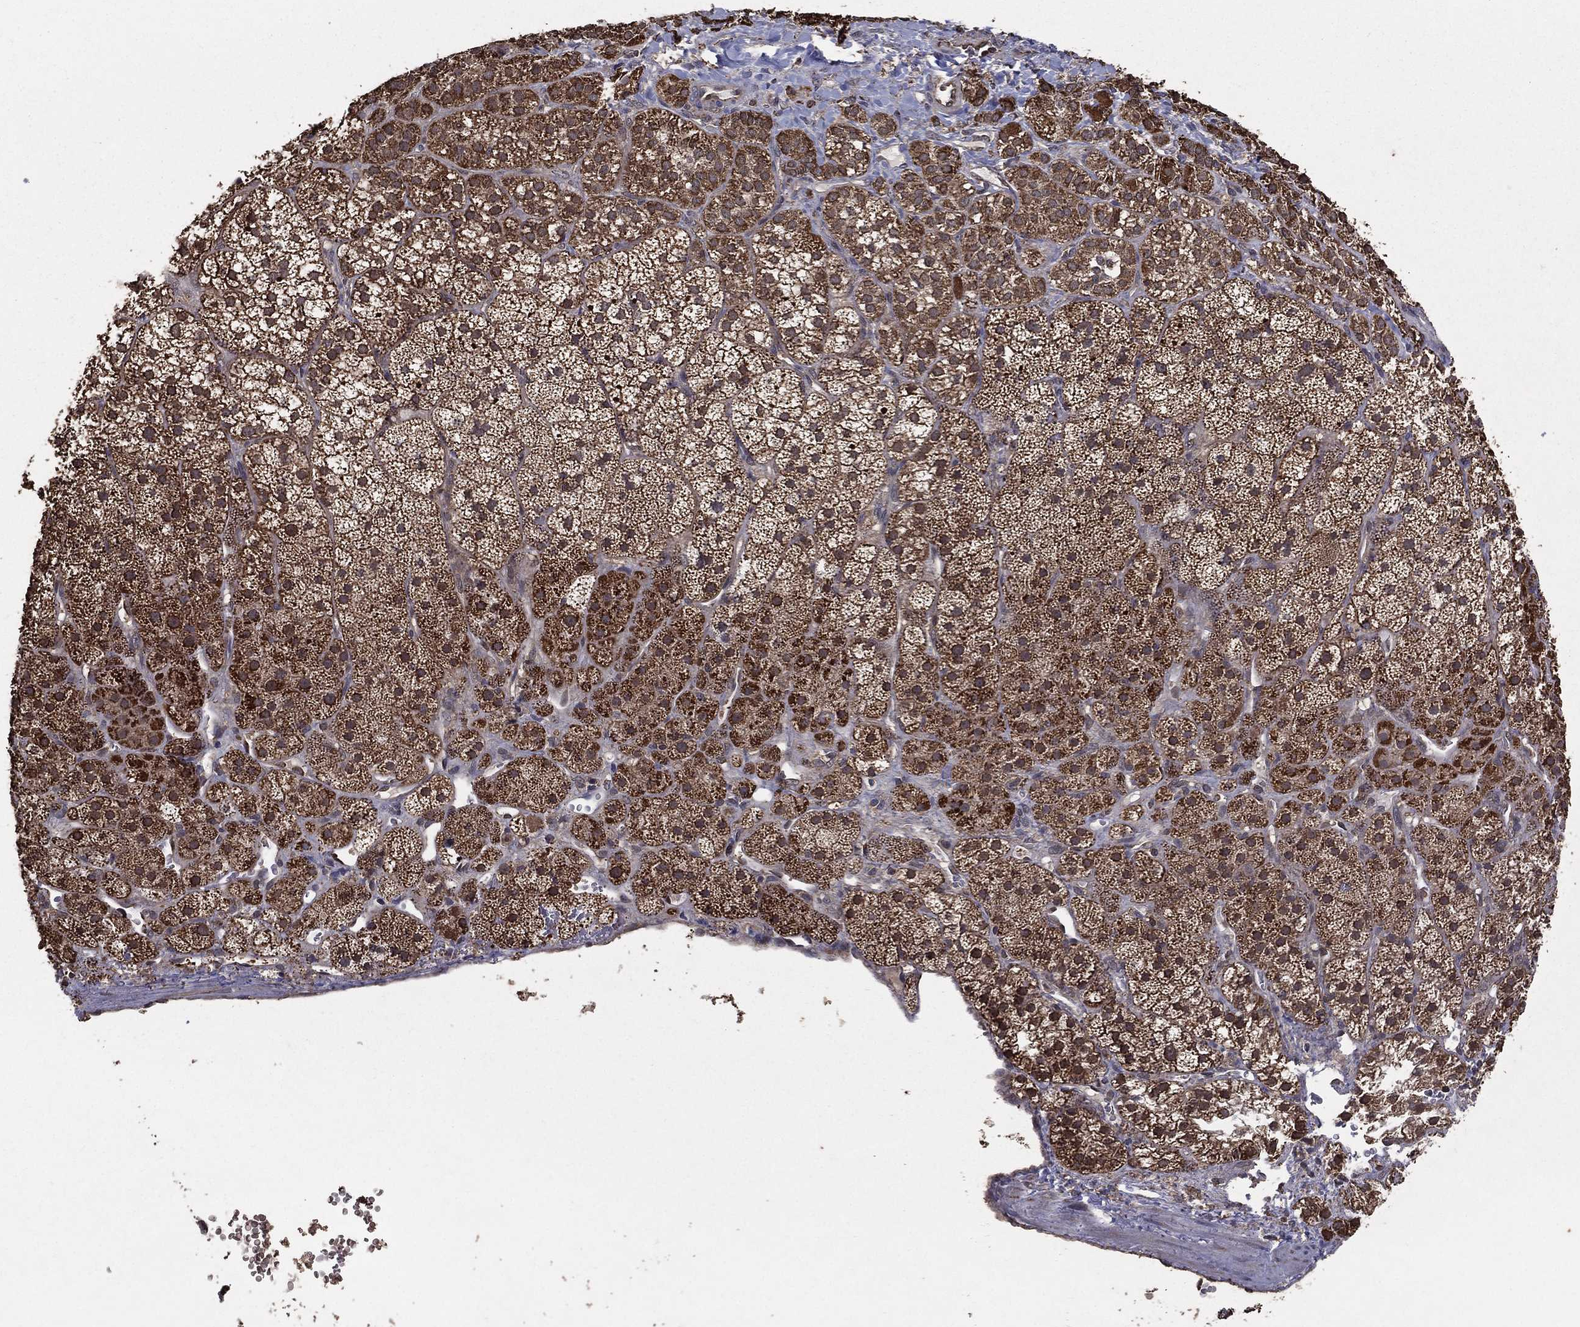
{"staining": {"intensity": "strong", "quantity": "25%-75%", "location": "cytoplasmic/membranous"}, "tissue": "adrenal gland", "cell_type": "Glandular cells", "image_type": "normal", "snomed": [{"axis": "morphology", "description": "Normal tissue, NOS"}, {"axis": "topography", "description": "Adrenal gland"}], "caption": "Adrenal gland stained for a protein shows strong cytoplasmic/membranous positivity in glandular cells.", "gene": "ENSG00000288684", "patient": {"sex": "male", "age": 57}}